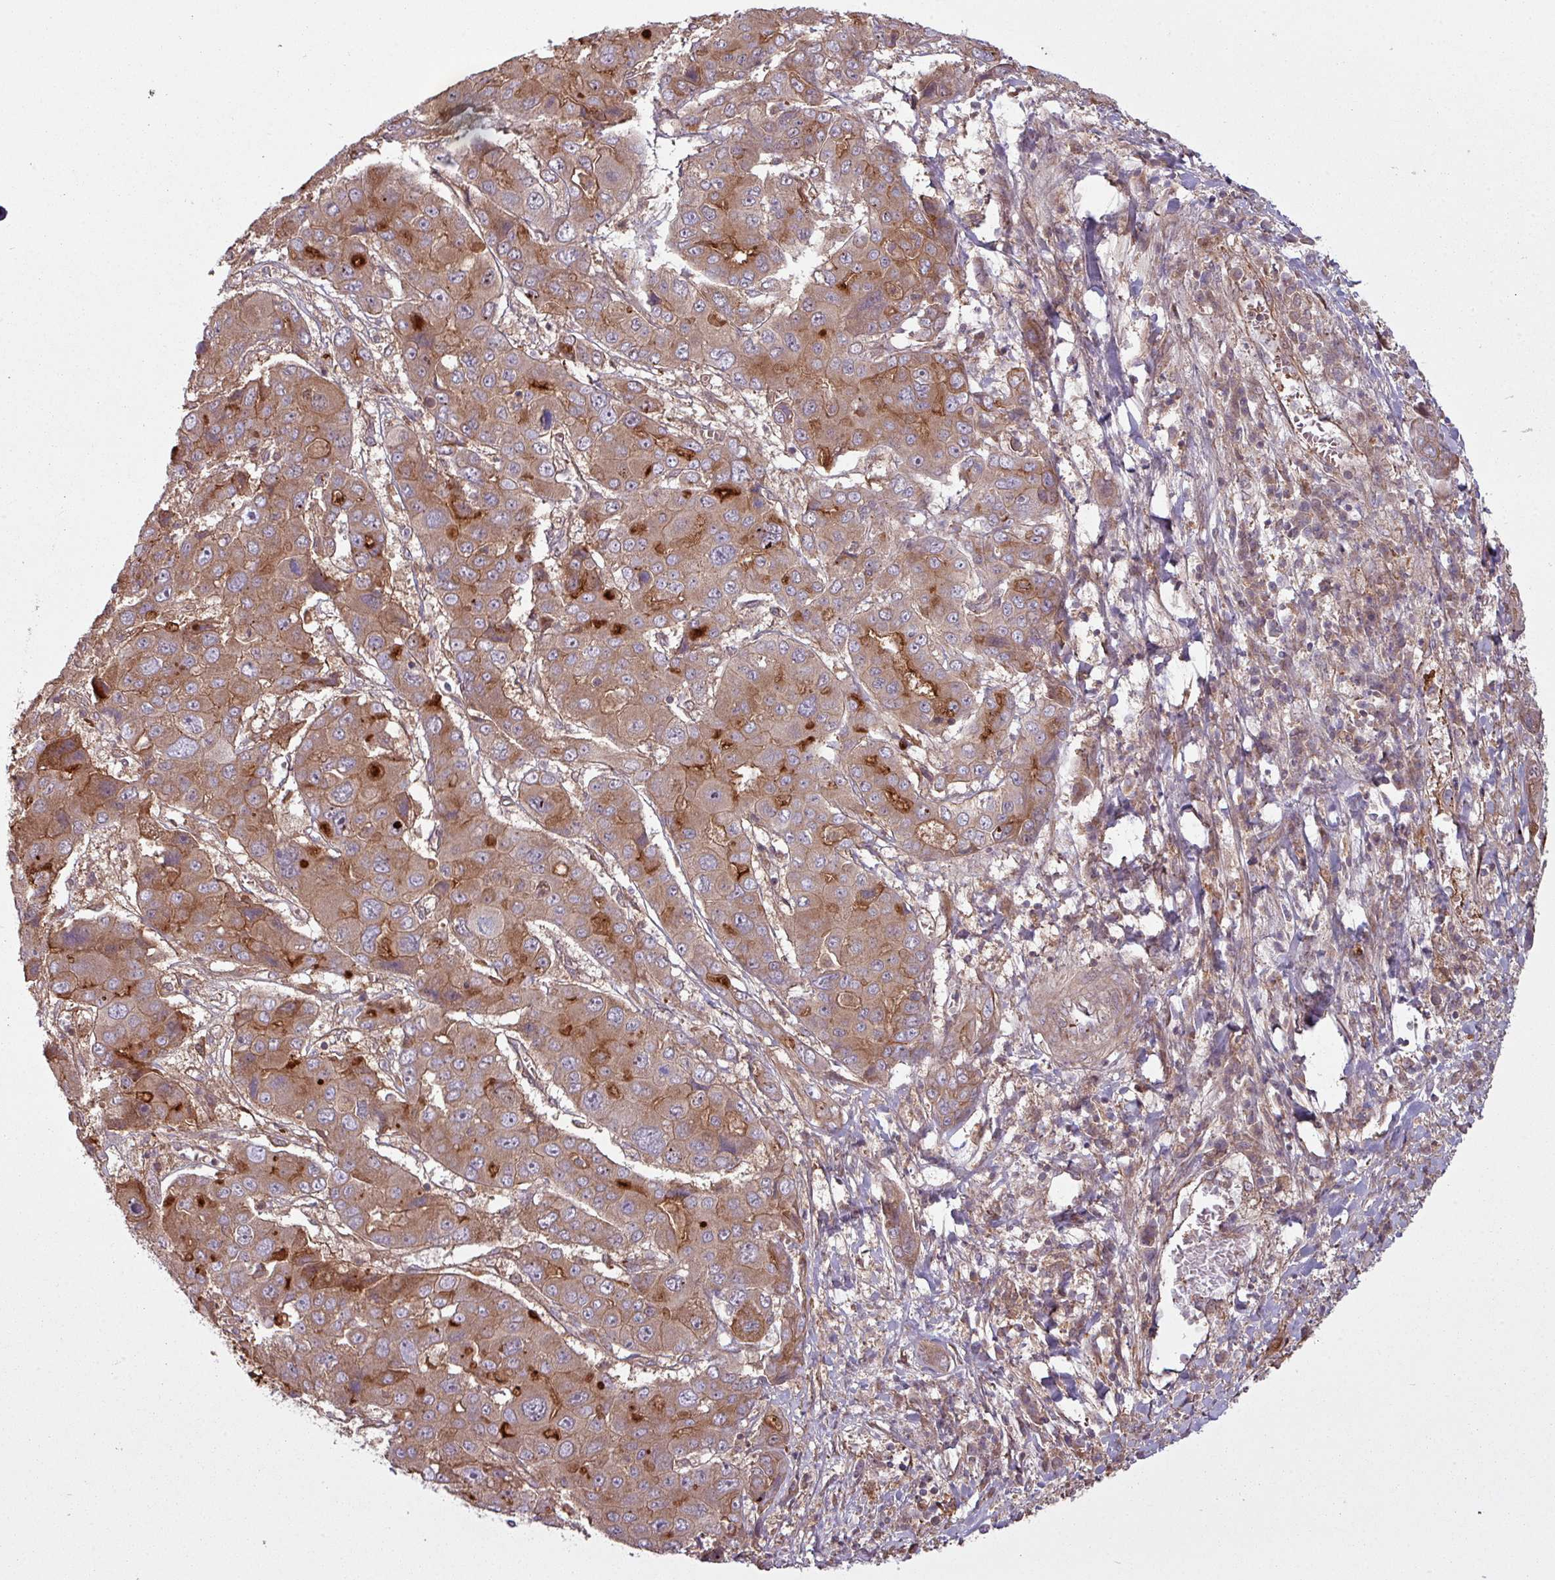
{"staining": {"intensity": "moderate", "quantity": ">75%", "location": "cytoplasmic/membranous"}, "tissue": "liver cancer", "cell_type": "Tumor cells", "image_type": "cancer", "snomed": [{"axis": "morphology", "description": "Cholangiocarcinoma"}, {"axis": "topography", "description": "Liver"}], "caption": "Protein analysis of liver cholangiocarcinoma tissue shows moderate cytoplasmic/membranous positivity in about >75% of tumor cells.", "gene": "SNRNP25", "patient": {"sex": "male", "age": 67}}